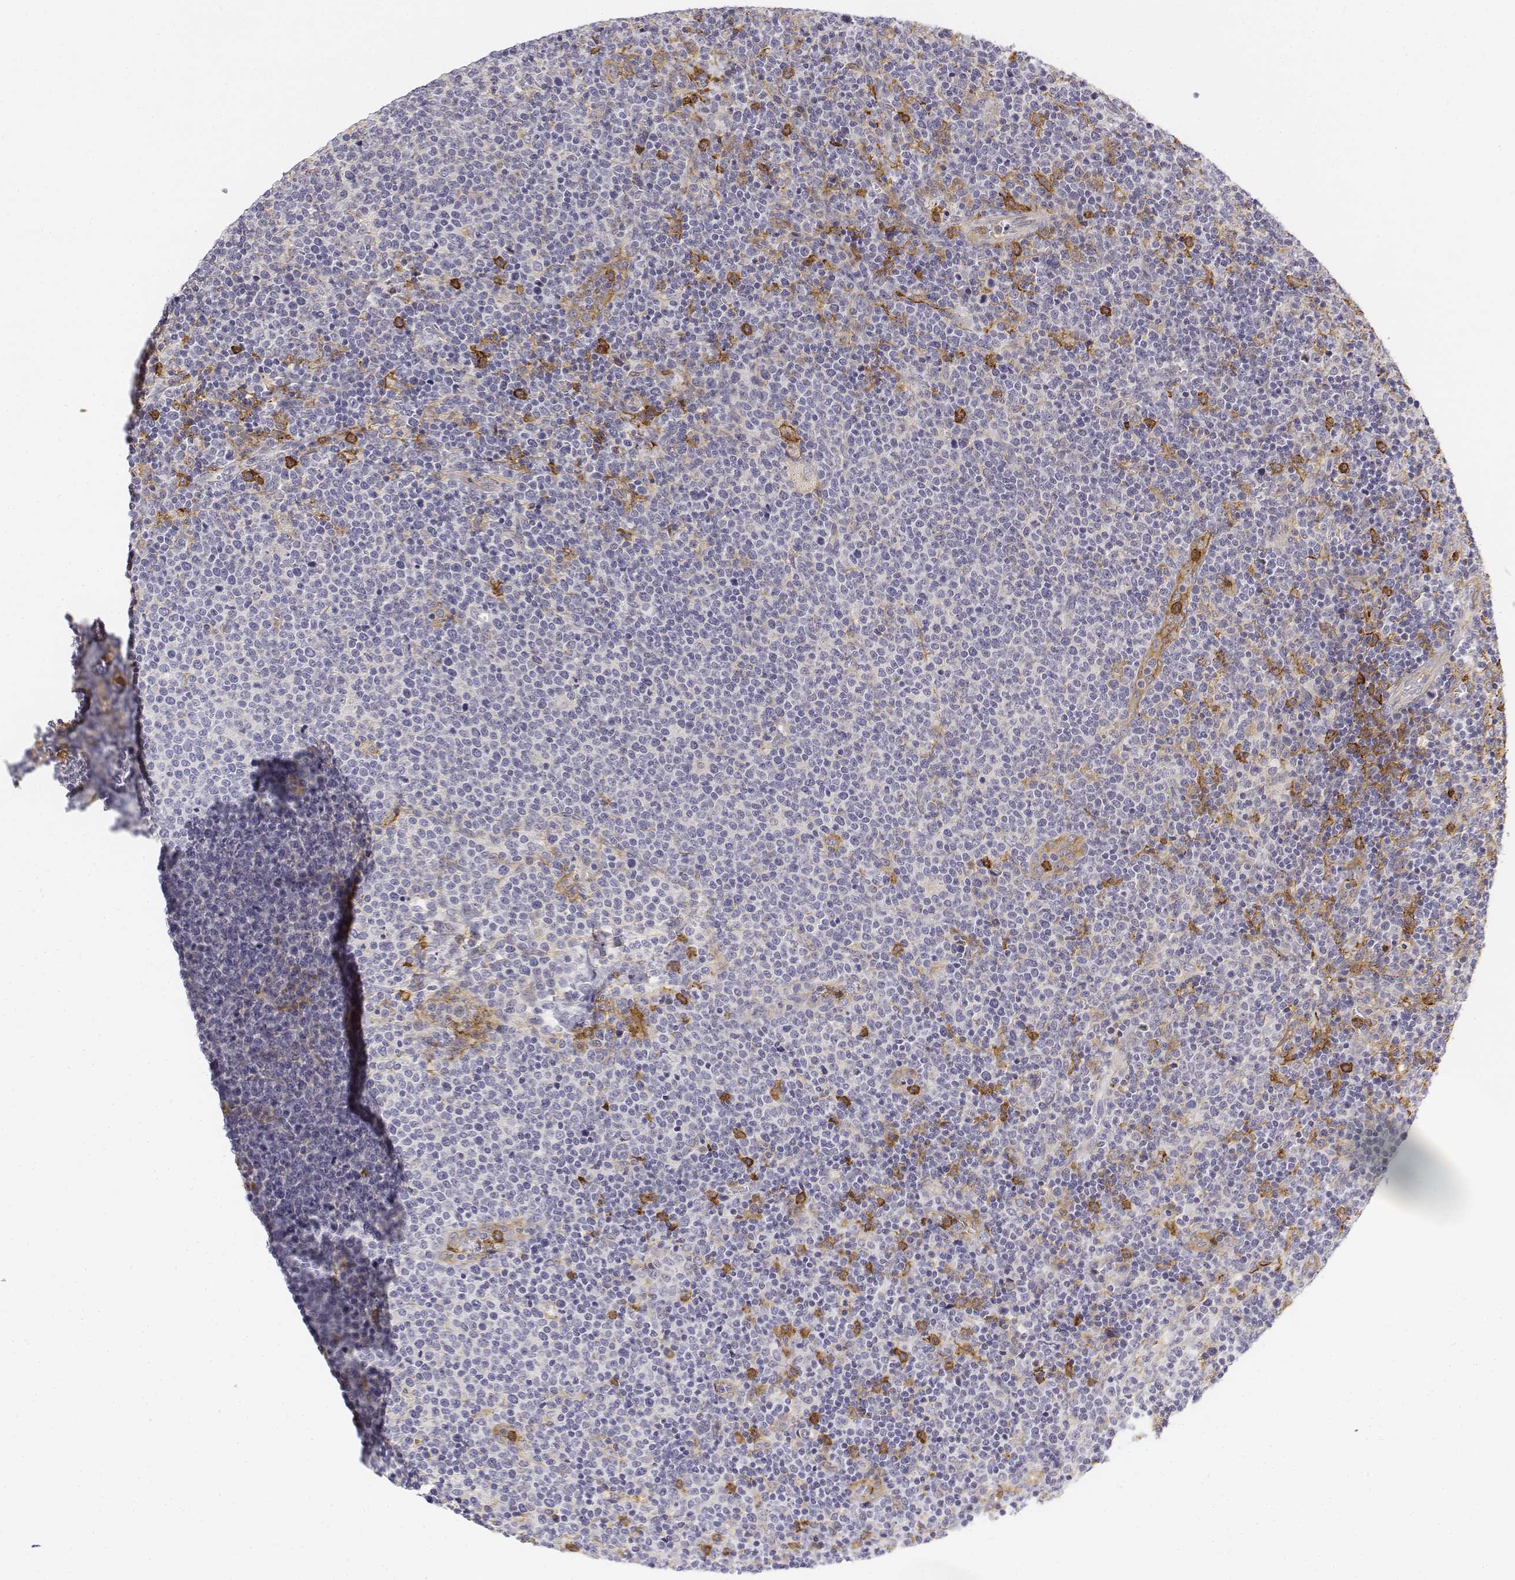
{"staining": {"intensity": "negative", "quantity": "none", "location": "none"}, "tissue": "lymphoma", "cell_type": "Tumor cells", "image_type": "cancer", "snomed": [{"axis": "morphology", "description": "Malignant lymphoma, non-Hodgkin's type, High grade"}, {"axis": "topography", "description": "Lymph node"}], "caption": "Immunohistochemical staining of human malignant lymphoma, non-Hodgkin's type (high-grade) demonstrates no significant positivity in tumor cells. The staining is performed using DAB (3,3'-diaminobenzidine) brown chromogen with nuclei counter-stained in using hematoxylin.", "gene": "CD14", "patient": {"sex": "male", "age": 61}}